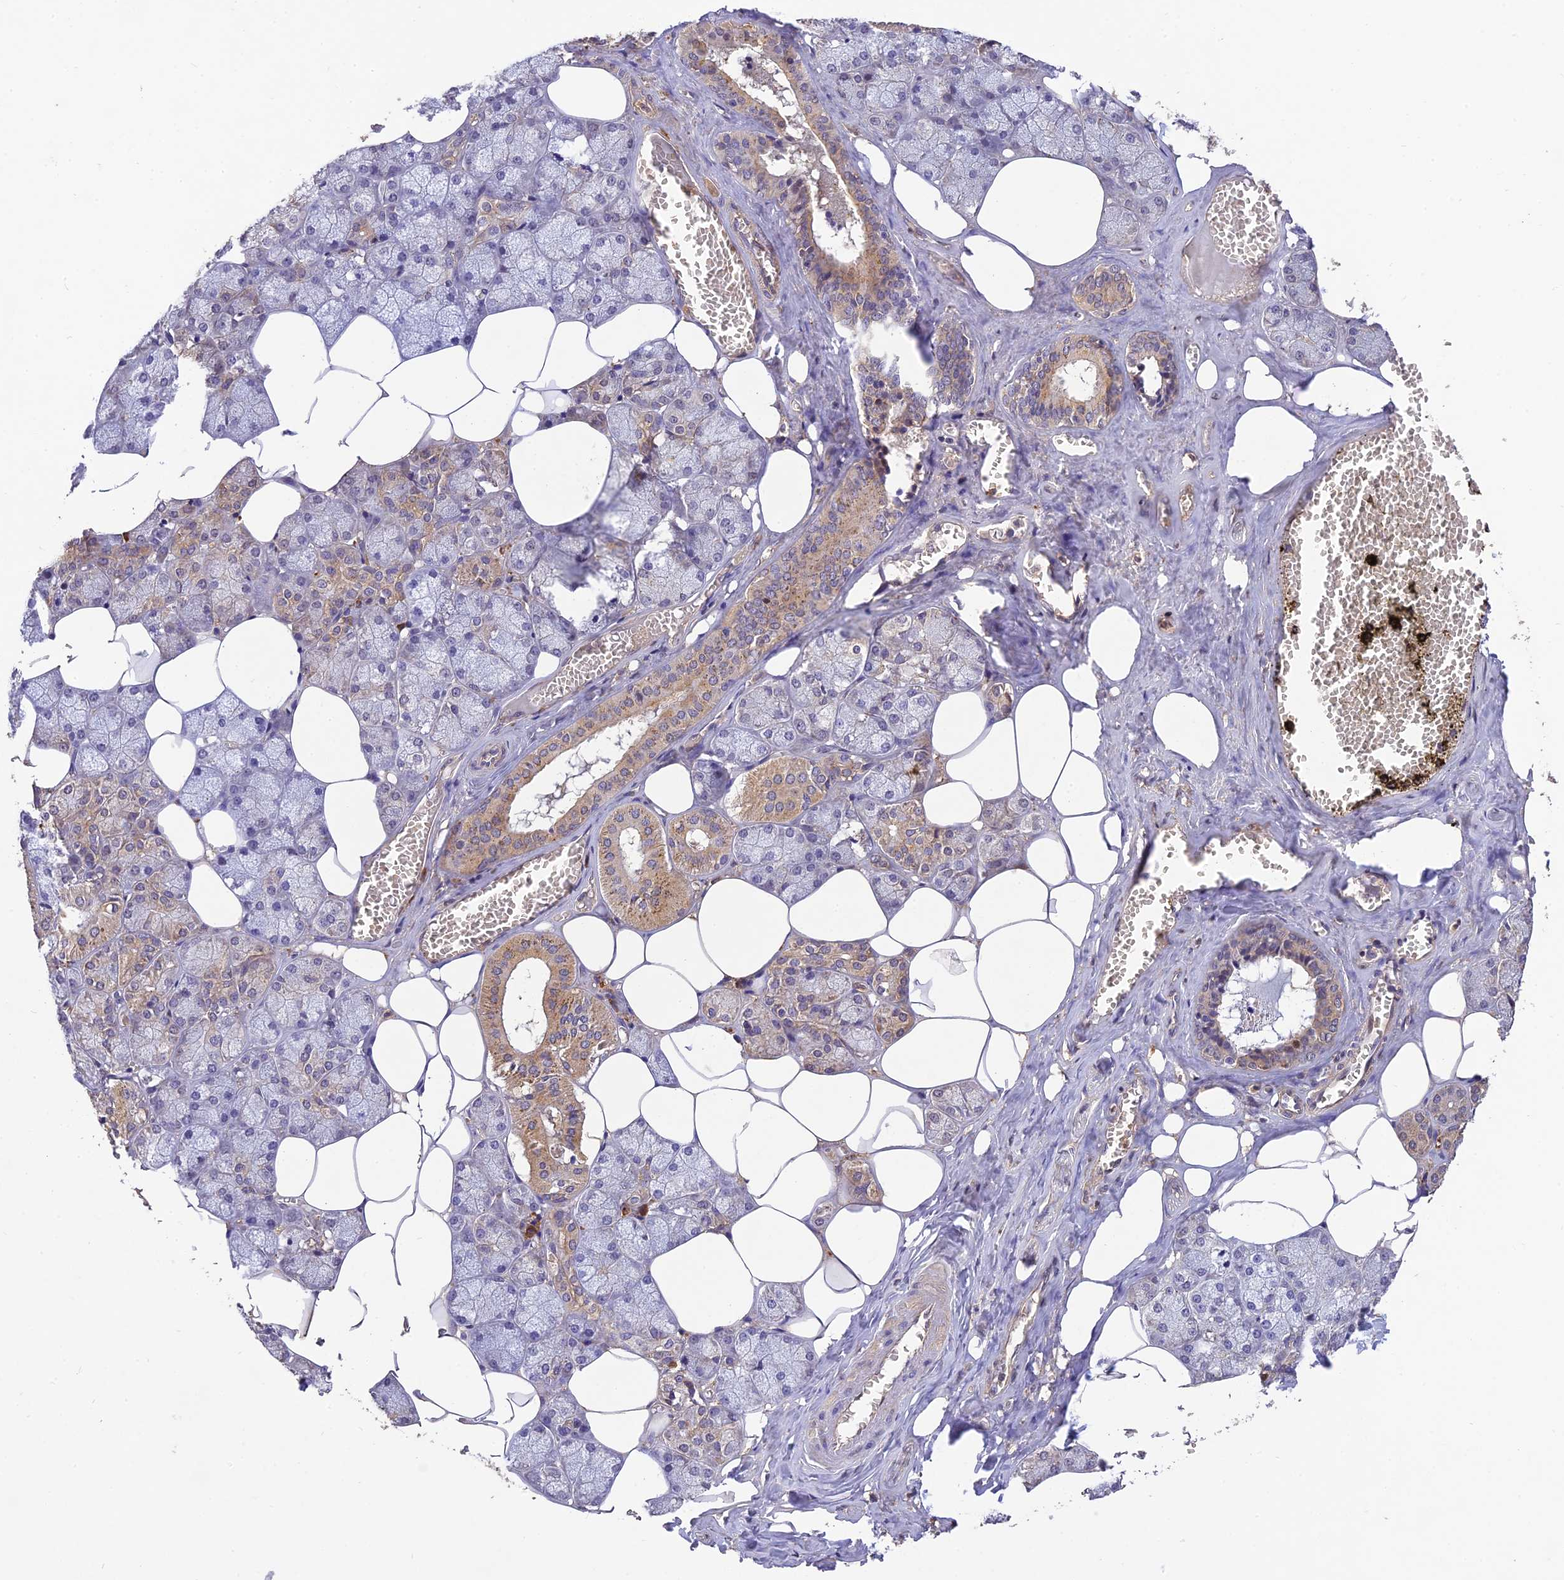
{"staining": {"intensity": "moderate", "quantity": "<25%", "location": "cytoplasmic/membranous"}, "tissue": "salivary gland", "cell_type": "Glandular cells", "image_type": "normal", "snomed": [{"axis": "morphology", "description": "Normal tissue, NOS"}, {"axis": "topography", "description": "Salivary gland"}], "caption": "DAB (3,3'-diaminobenzidine) immunohistochemical staining of unremarkable salivary gland reveals moderate cytoplasmic/membranous protein staining in approximately <25% of glandular cells. (Brightfield microscopy of DAB IHC at high magnification).", "gene": "DENND5B", "patient": {"sex": "male", "age": 62}}